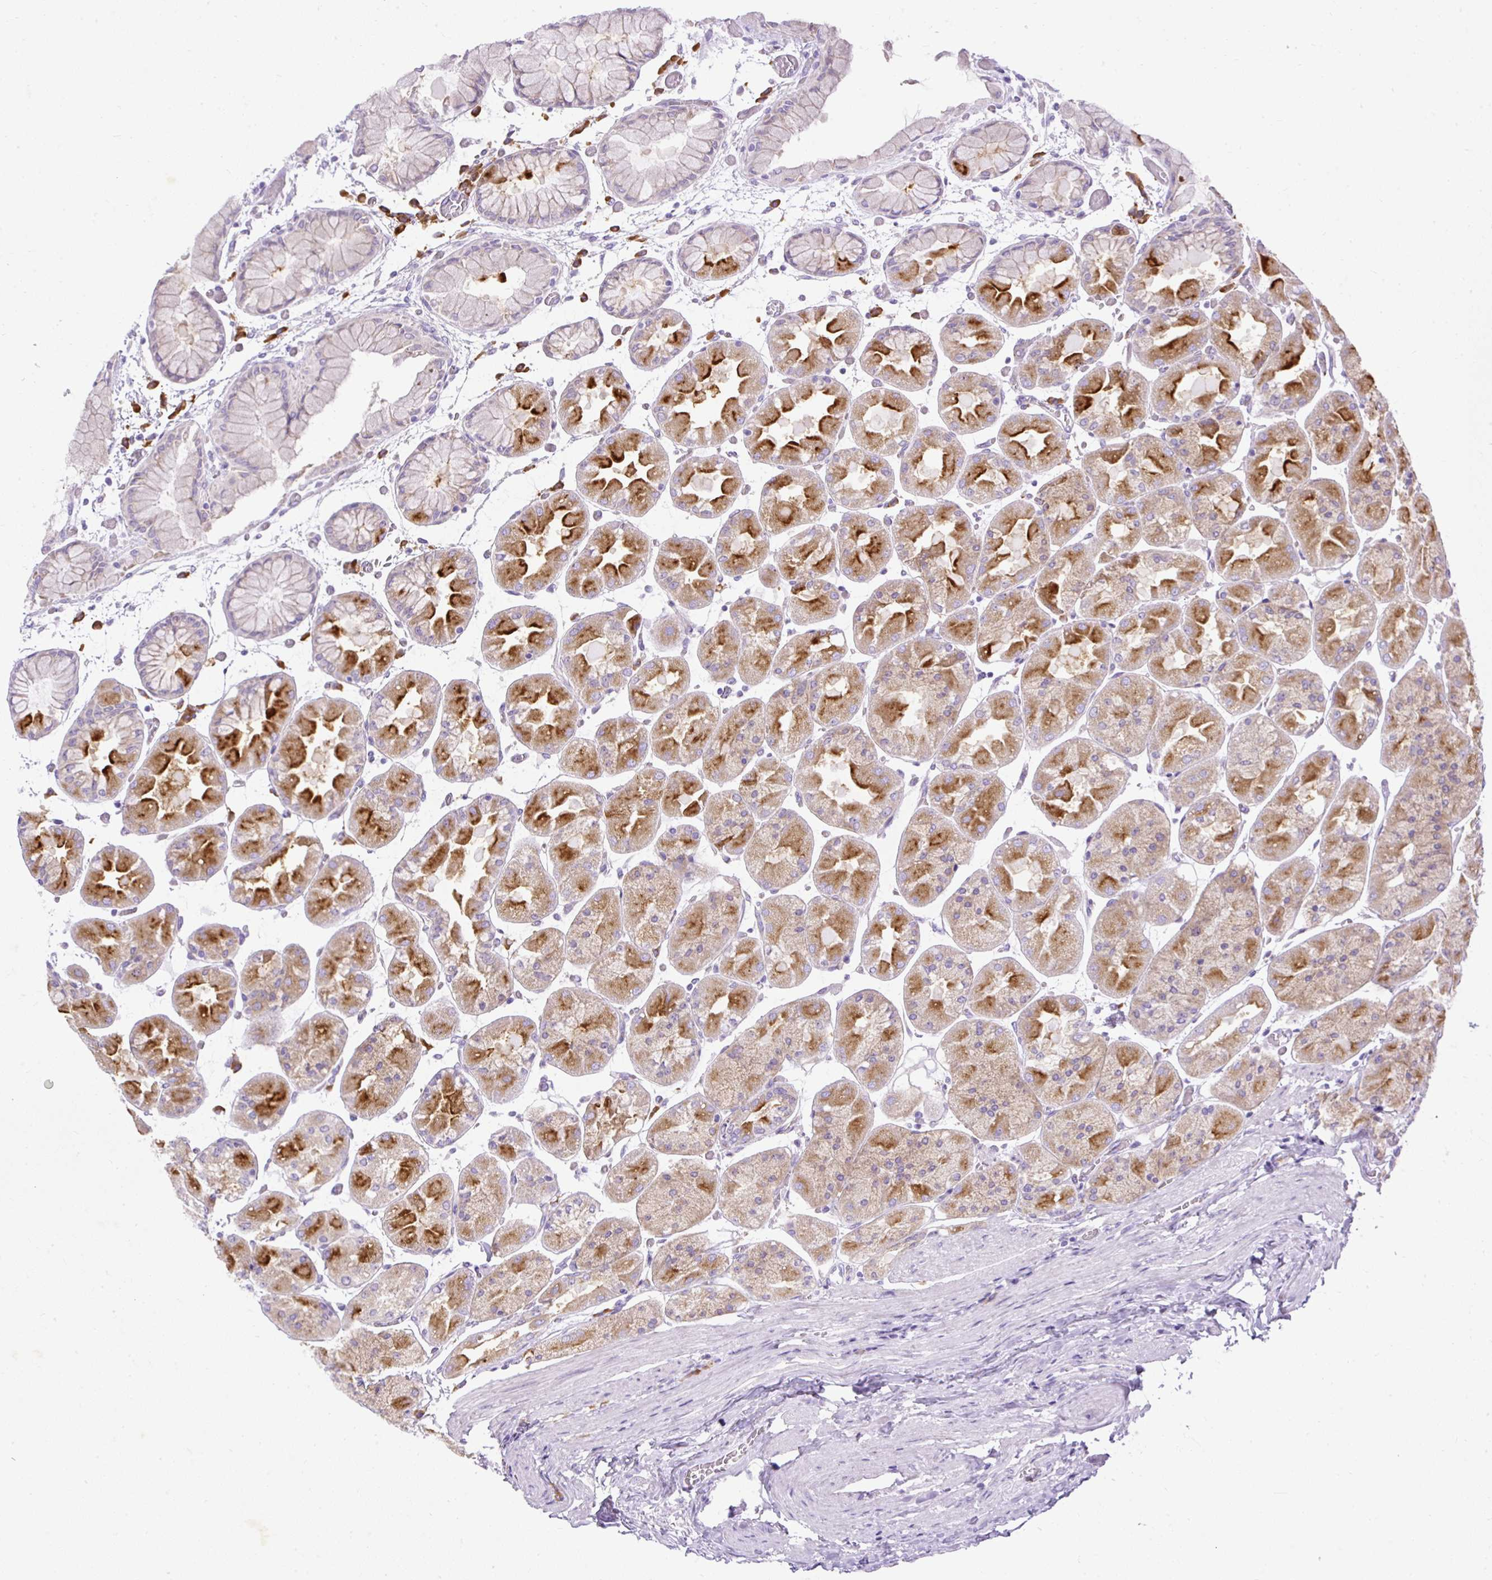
{"staining": {"intensity": "strong", "quantity": "25%-75%", "location": "cytoplasmic/membranous"}, "tissue": "stomach", "cell_type": "Glandular cells", "image_type": "normal", "snomed": [{"axis": "morphology", "description": "Normal tissue, NOS"}, {"axis": "topography", "description": "Stomach"}], "caption": "Immunohistochemistry (IHC) (DAB (3,3'-diaminobenzidine)) staining of benign human stomach shows strong cytoplasmic/membranous protein positivity in about 25%-75% of glandular cells. The protein of interest is stained brown, and the nuclei are stained in blue (DAB IHC with brightfield microscopy, high magnification).", "gene": "SYBU", "patient": {"sex": "female", "age": 61}}